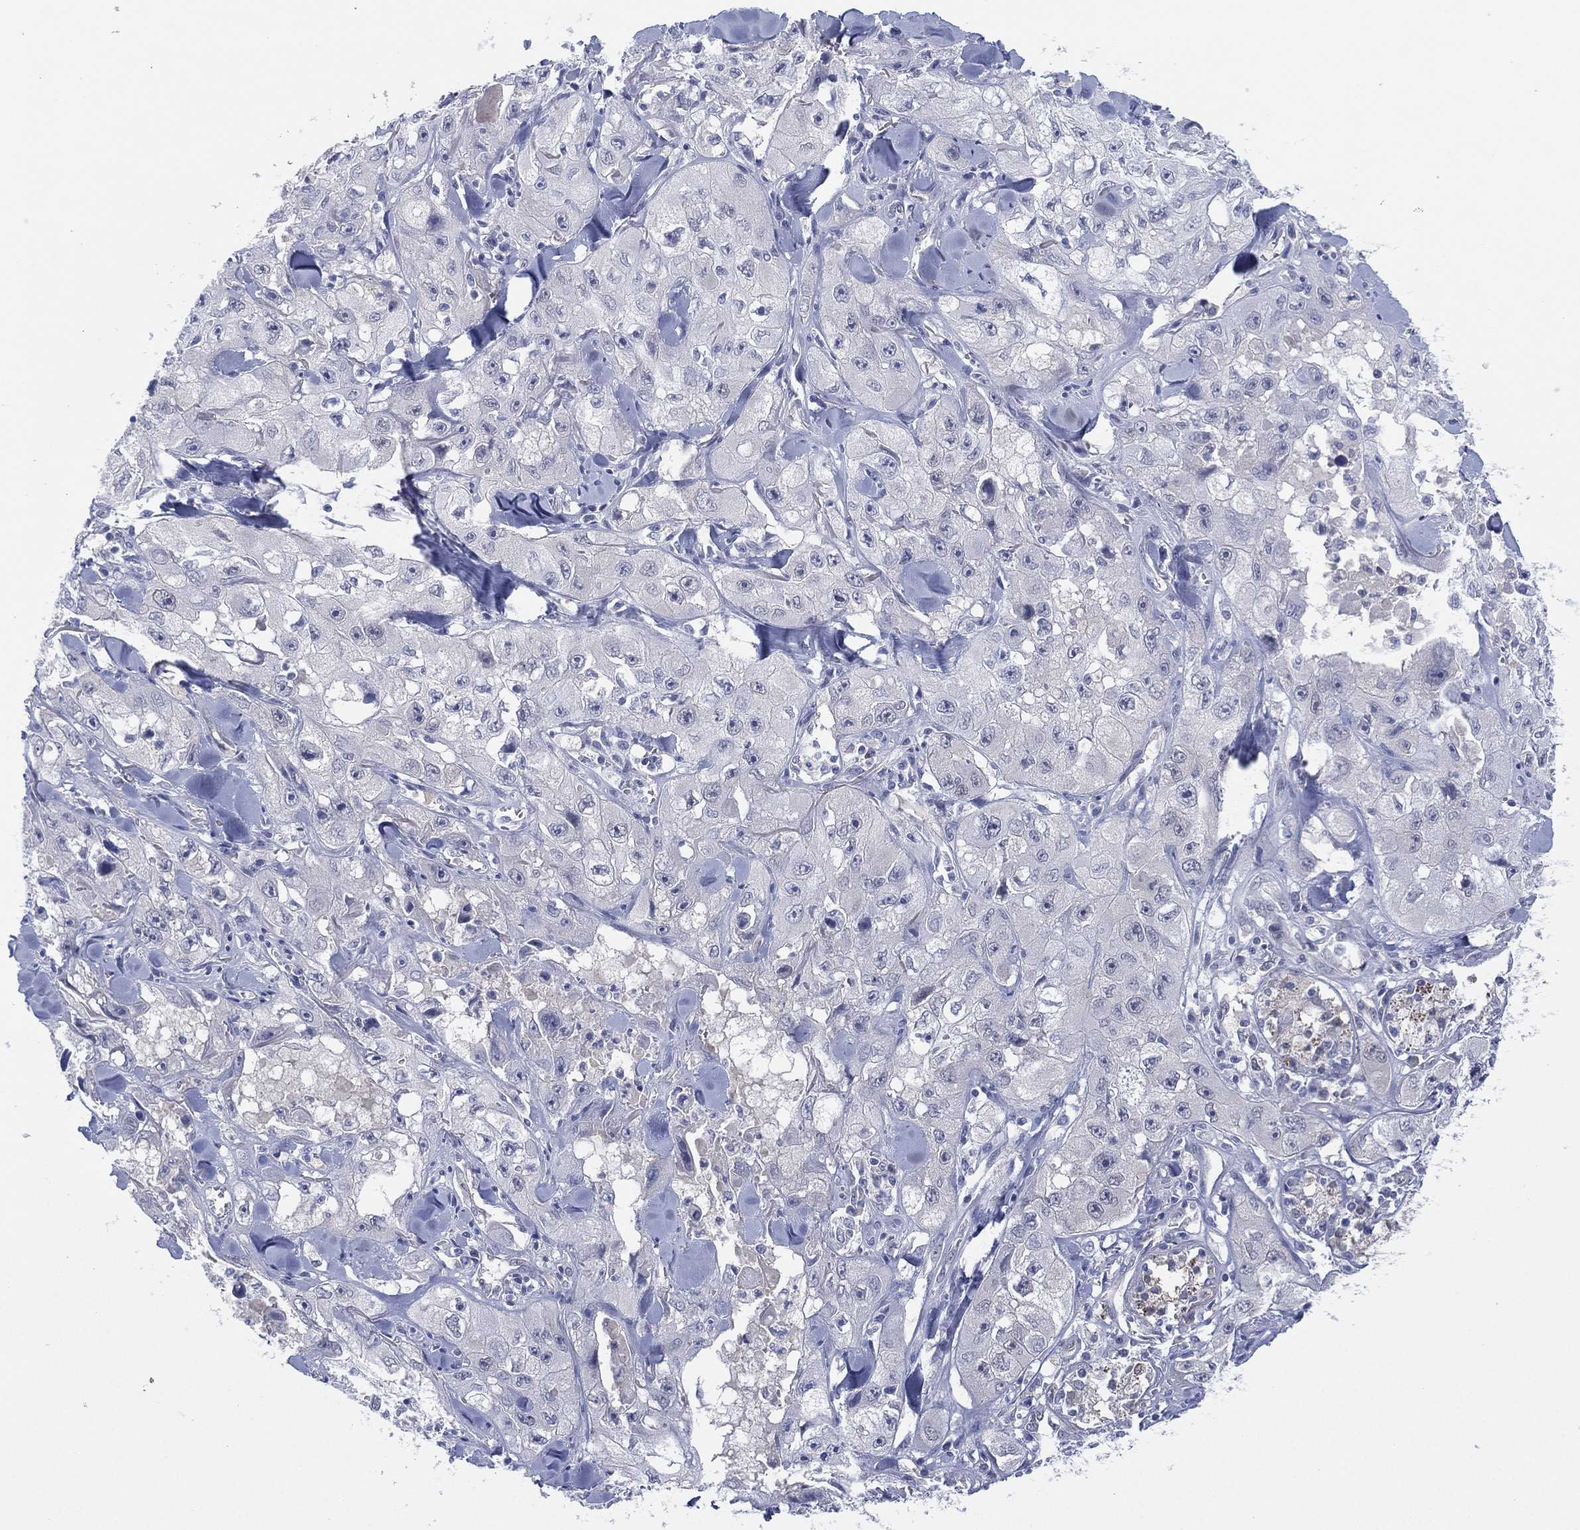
{"staining": {"intensity": "negative", "quantity": "none", "location": "none"}, "tissue": "skin cancer", "cell_type": "Tumor cells", "image_type": "cancer", "snomed": [{"axis": "morphology", "description": "Squamous cell carcinoma, NOS"}, {"axis": "topography", "description": "Skin"}, {"axis": "topography", "description": "Subcutis"}], "caption": "A high-resolution photomicrograph shows IHC staining of squamous cell carcinoma (skin), which reveals no significant staining in tumor cells.", "gene": "DDAH1", "patient": {"sex": "male", "age": 73}}